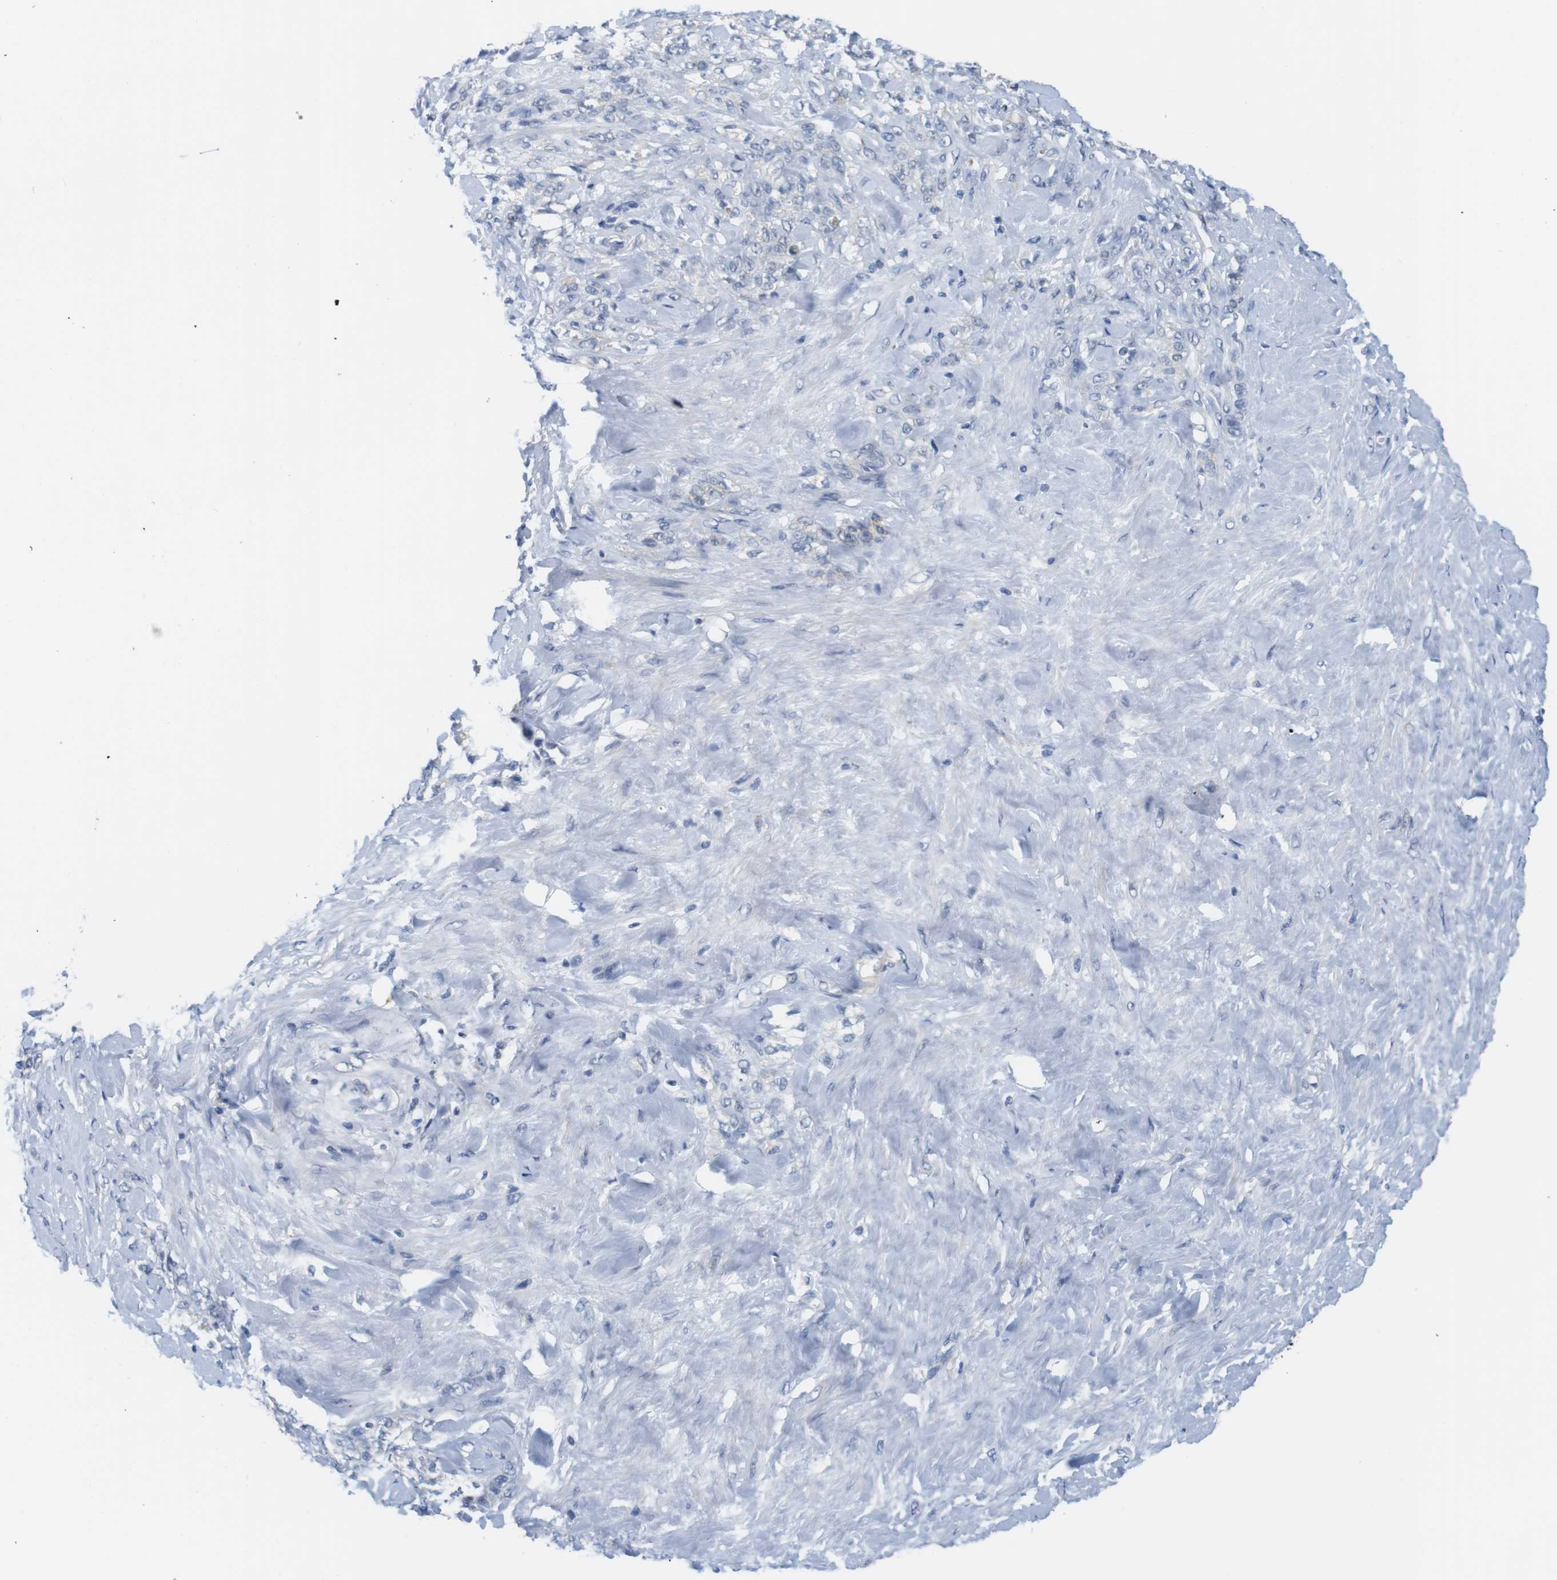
{"staining": {"intensity": "negative", "quantity": "none", "location": "none"}, "tissue": "stomach cancer", "cell_type": "Tumor cells", "image_type": "cancer", "snomed": [{"axis": "morphology", "description": "Adenocarcinoma, NOS"}, {"axis": "topography", "description": "Stomach"}], "caption": "Immunohistochemical staining of human adenocarcinoma (stomach) exhibits no significant positivity in tumor cells.", "gene": "OTOF", "patient": {"sex": "male", "age": 82}}